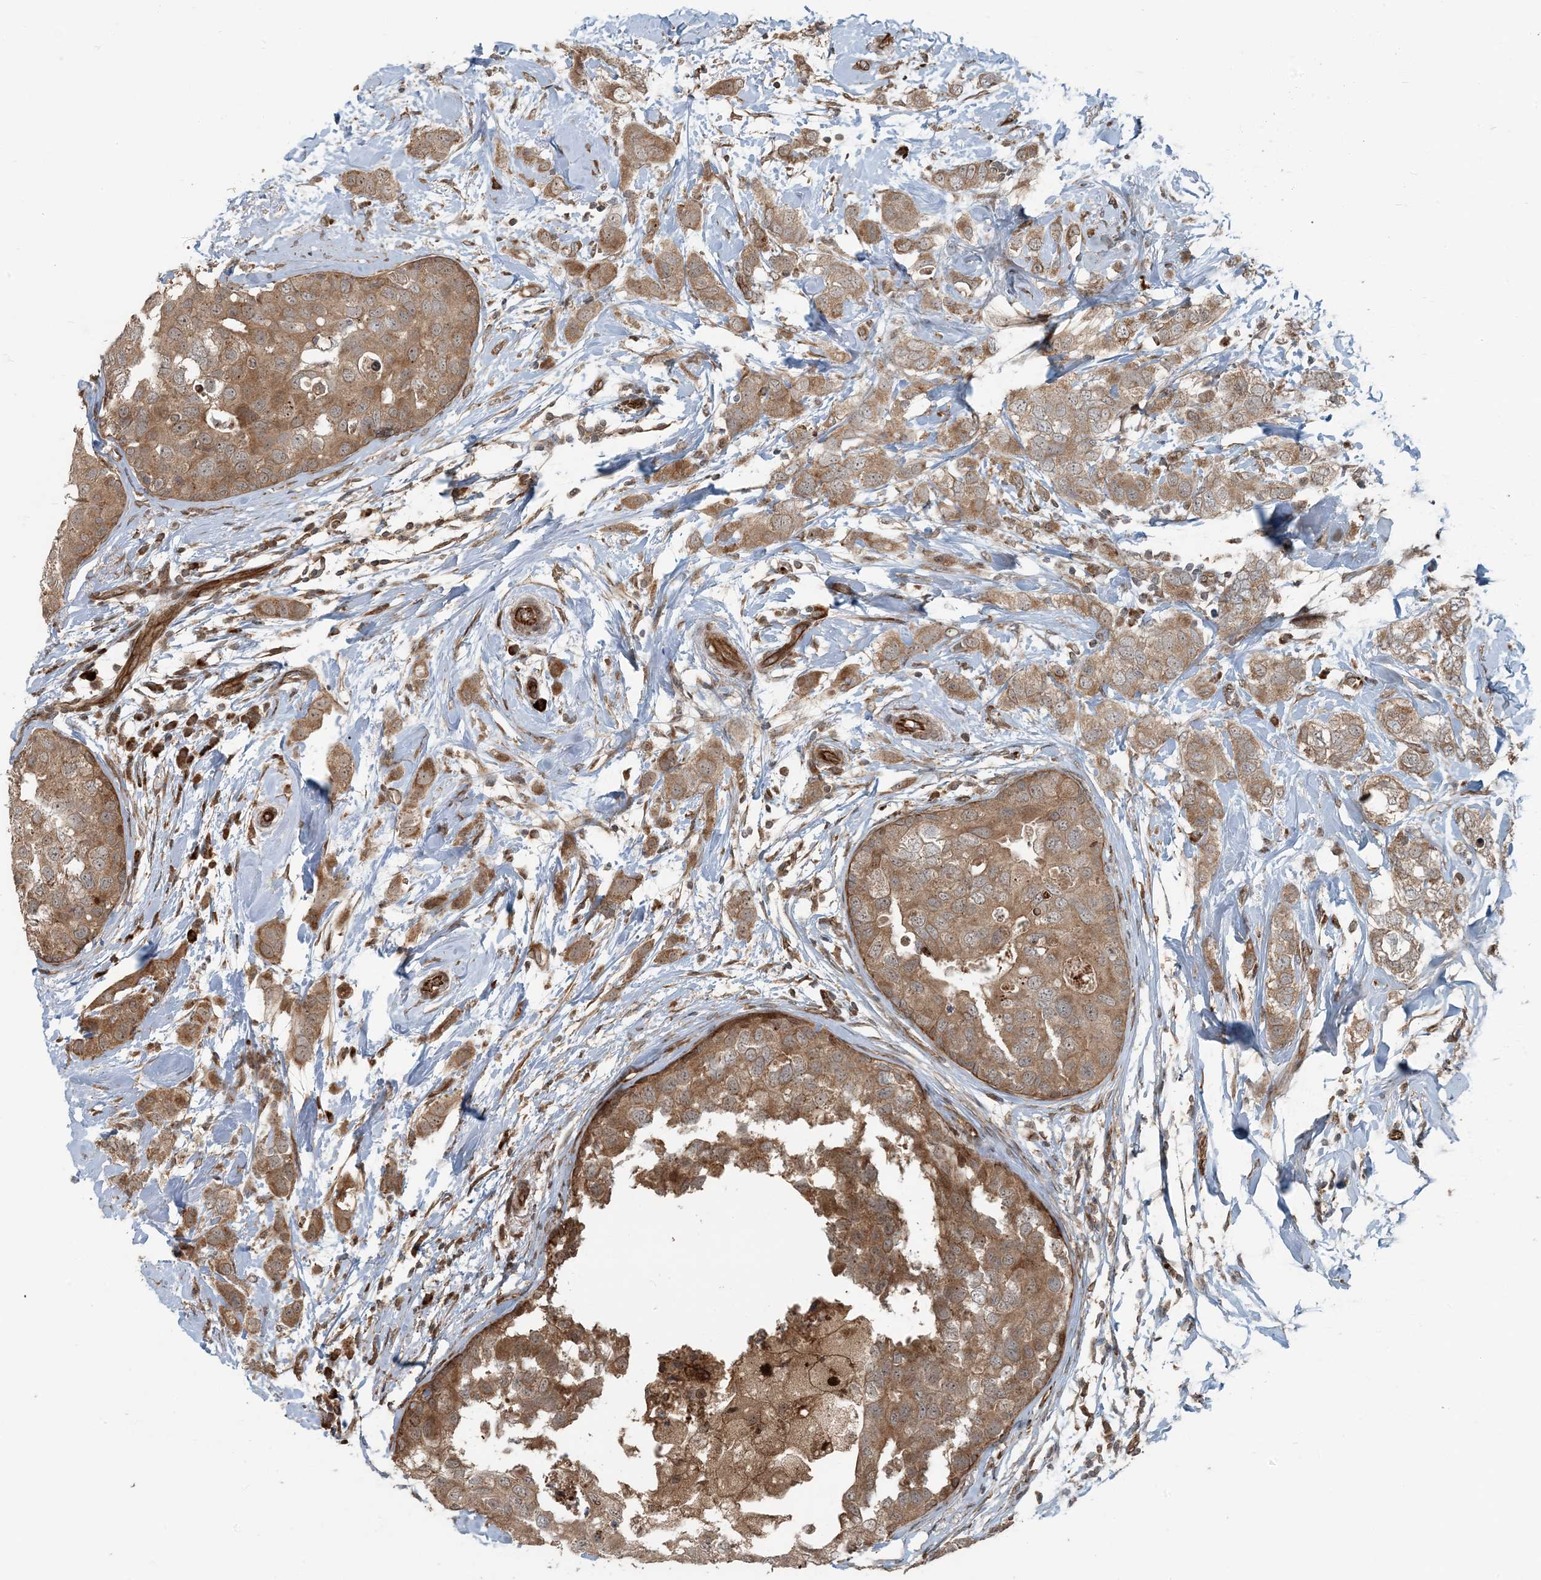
{"staining": {"intensity": "moderate", "quantity": ">75%", "location": "cytoplasmic/membranous"}, "tissue": "breast cancer", "cell_type": "Tumor cells", "image_type": "cancer", "snomed": [{"axis": "morphology", "description": "Duct carcinoma"}, {"axis": "topography", "description": "Breast"}], "caption": "The photomicrograph exhibits a brown stain indicating the presence of a protein in the cytoplasmic/membranous of tumor cells in breast cancer.", "gene": "EDEM2", "patient": {"sex": "female", "age": 50}}